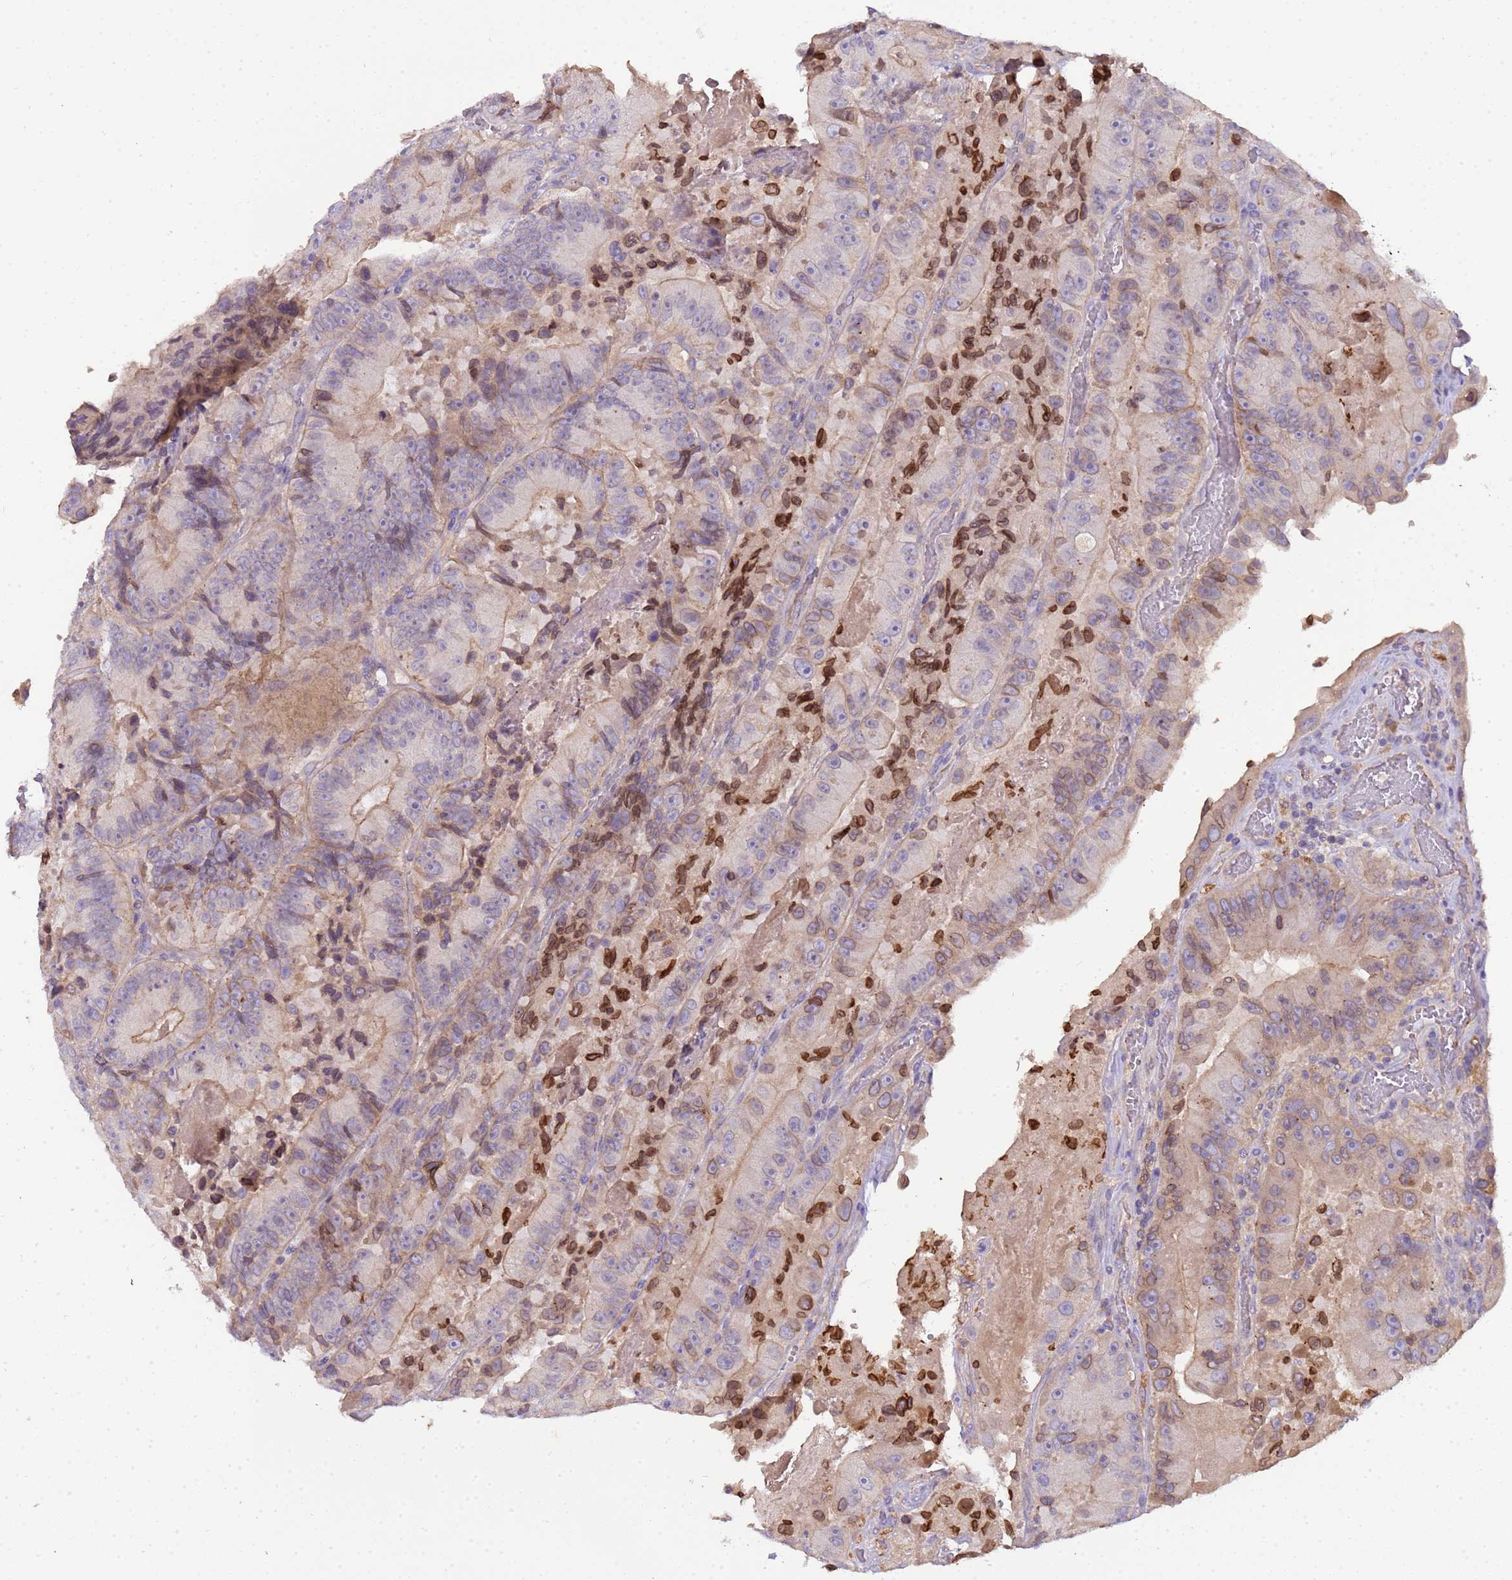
{"staining": {"intensity": "moderate", "quantity": "<25%", "location": "cytoplasmic/membranous,nuclear"}, "tissue": "colorectal cancer", "cell_type": "Tumor cells", "image_type": "cancer", "snomed": [{"axis": "morphology", "description": "Adenocarcinoma, NOS"}, {"axis": "topography", "description": "Colon"}], "caption": "There is low levels of moderate cytoplasmic/membranous and nuclear staining in tumor cells of colorectal cancer, as demonstrated by immunohistochemical staining (brown color).", "gene": "PLCXD3", "patient": {"sex": "female", "age": 86}}